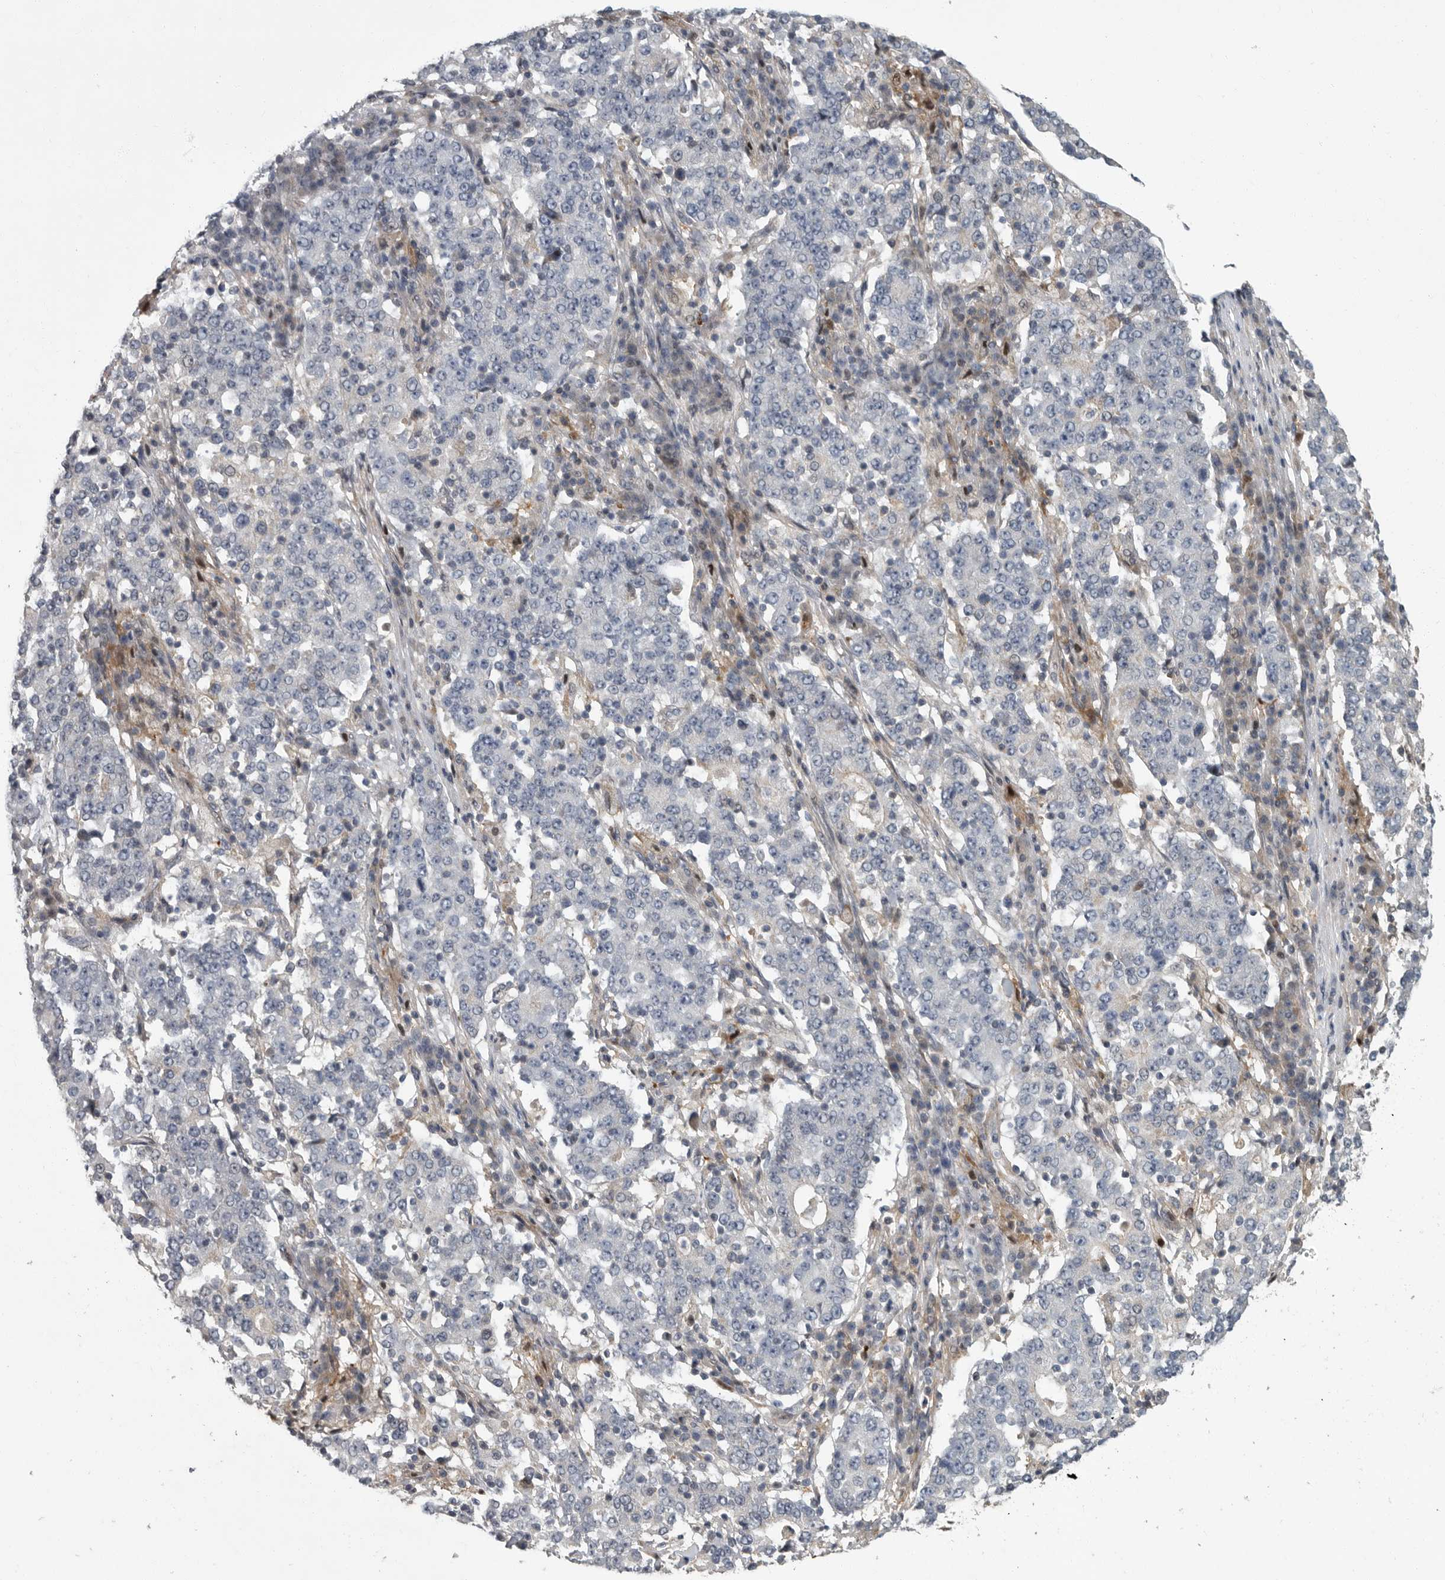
{"staining": {"intensity": "negative", "quantity": "none", "location": "none"}, "tissue": "stomach cancer", "cell_type": "Tumor cells", "image_type": "cancer", "snomed": [{"axis": "morphology", "description": "Adenocarcinoma, NOS"}, {"axis": "topography", "description": "Stomach"}], "caption": "This is an IHC photomicrograph of human stomach adenocarcinoma. There is no expression in tumor cells.", "gene": "PDE7A", "patient": {"sex": "male", "age": 59}}